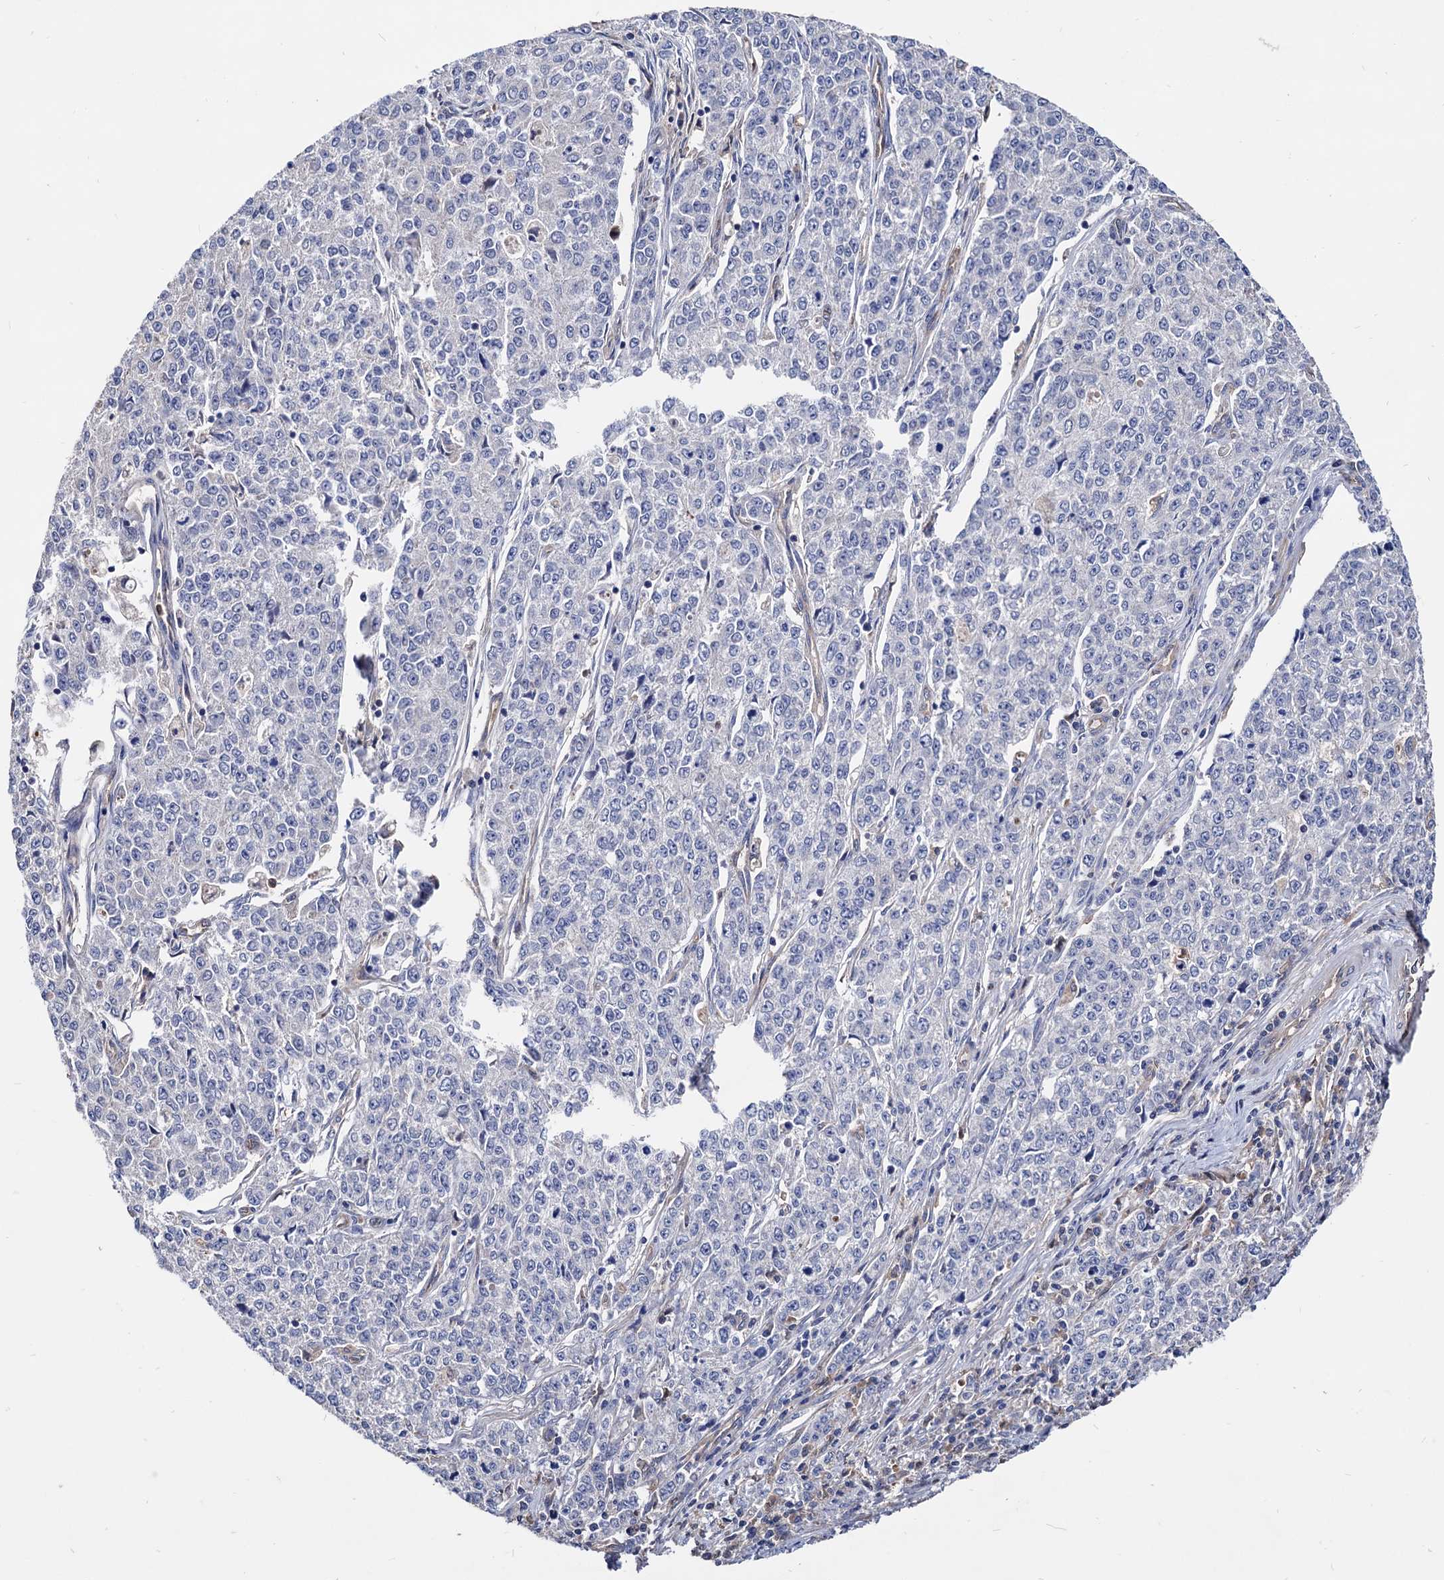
{"staining": {"intensity": "negative", "quantity": "none", "location": "none"}, "tissue": "endometrial cancer", "cell_type": "Tumor cells", "image_type": "cancer", "snomed": [{"axis": "morphology", "description": "Adenocarcinoma, NOS"}, {"axis": "topography", "description": "Endometrium"}], "caption": "Tumor cells show no significant protein expression in endometrial cancer (adenocarcinoma).", "gene": "CPPED1", "patient": {"sex": "female", "age": 50}}